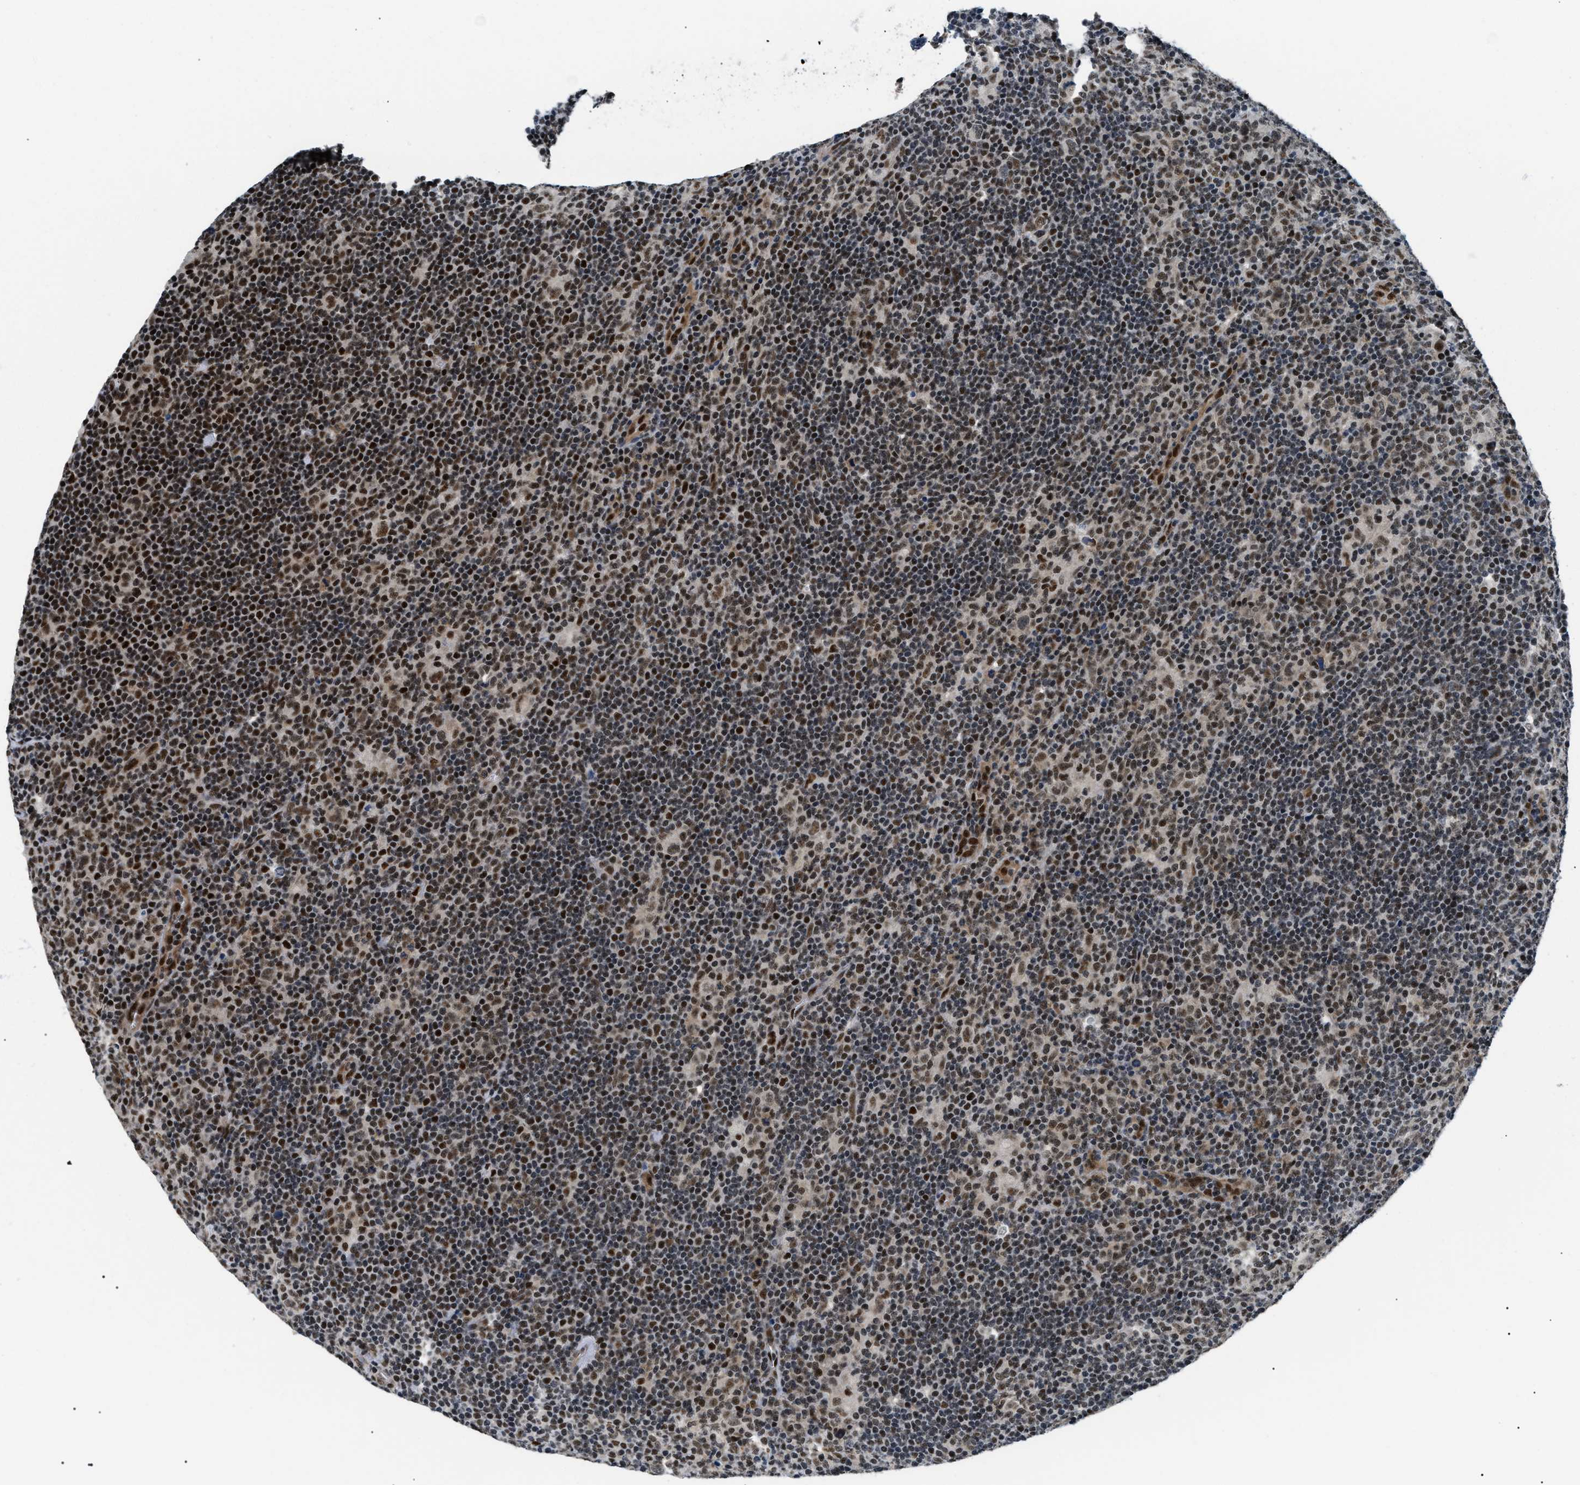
{"staining": {"intensity": "moderate", "quantity": ">75%", "location": "nuclear"}, "tissue": "lymphoma", "cell_type": "Tumor cells", "image_type": "cancer", "snomed": [{"axis": "morphology", "description": "Hodgkin's disease, NOS"}, {"axis": "topography", "description": "Lymph node"}], "caption": "The photomicrograph demonstrates staining of Hodgkin's disease, revealing moderate nuclear protein expression (brown color) within tumor cells. The protein of interest is stained brown, and the nuclei are stained in blue (DAB IHC with brightfield microscopy, high magnification).", "gene": "CWC25", "patient": {"sex": "female", "age": 57}}